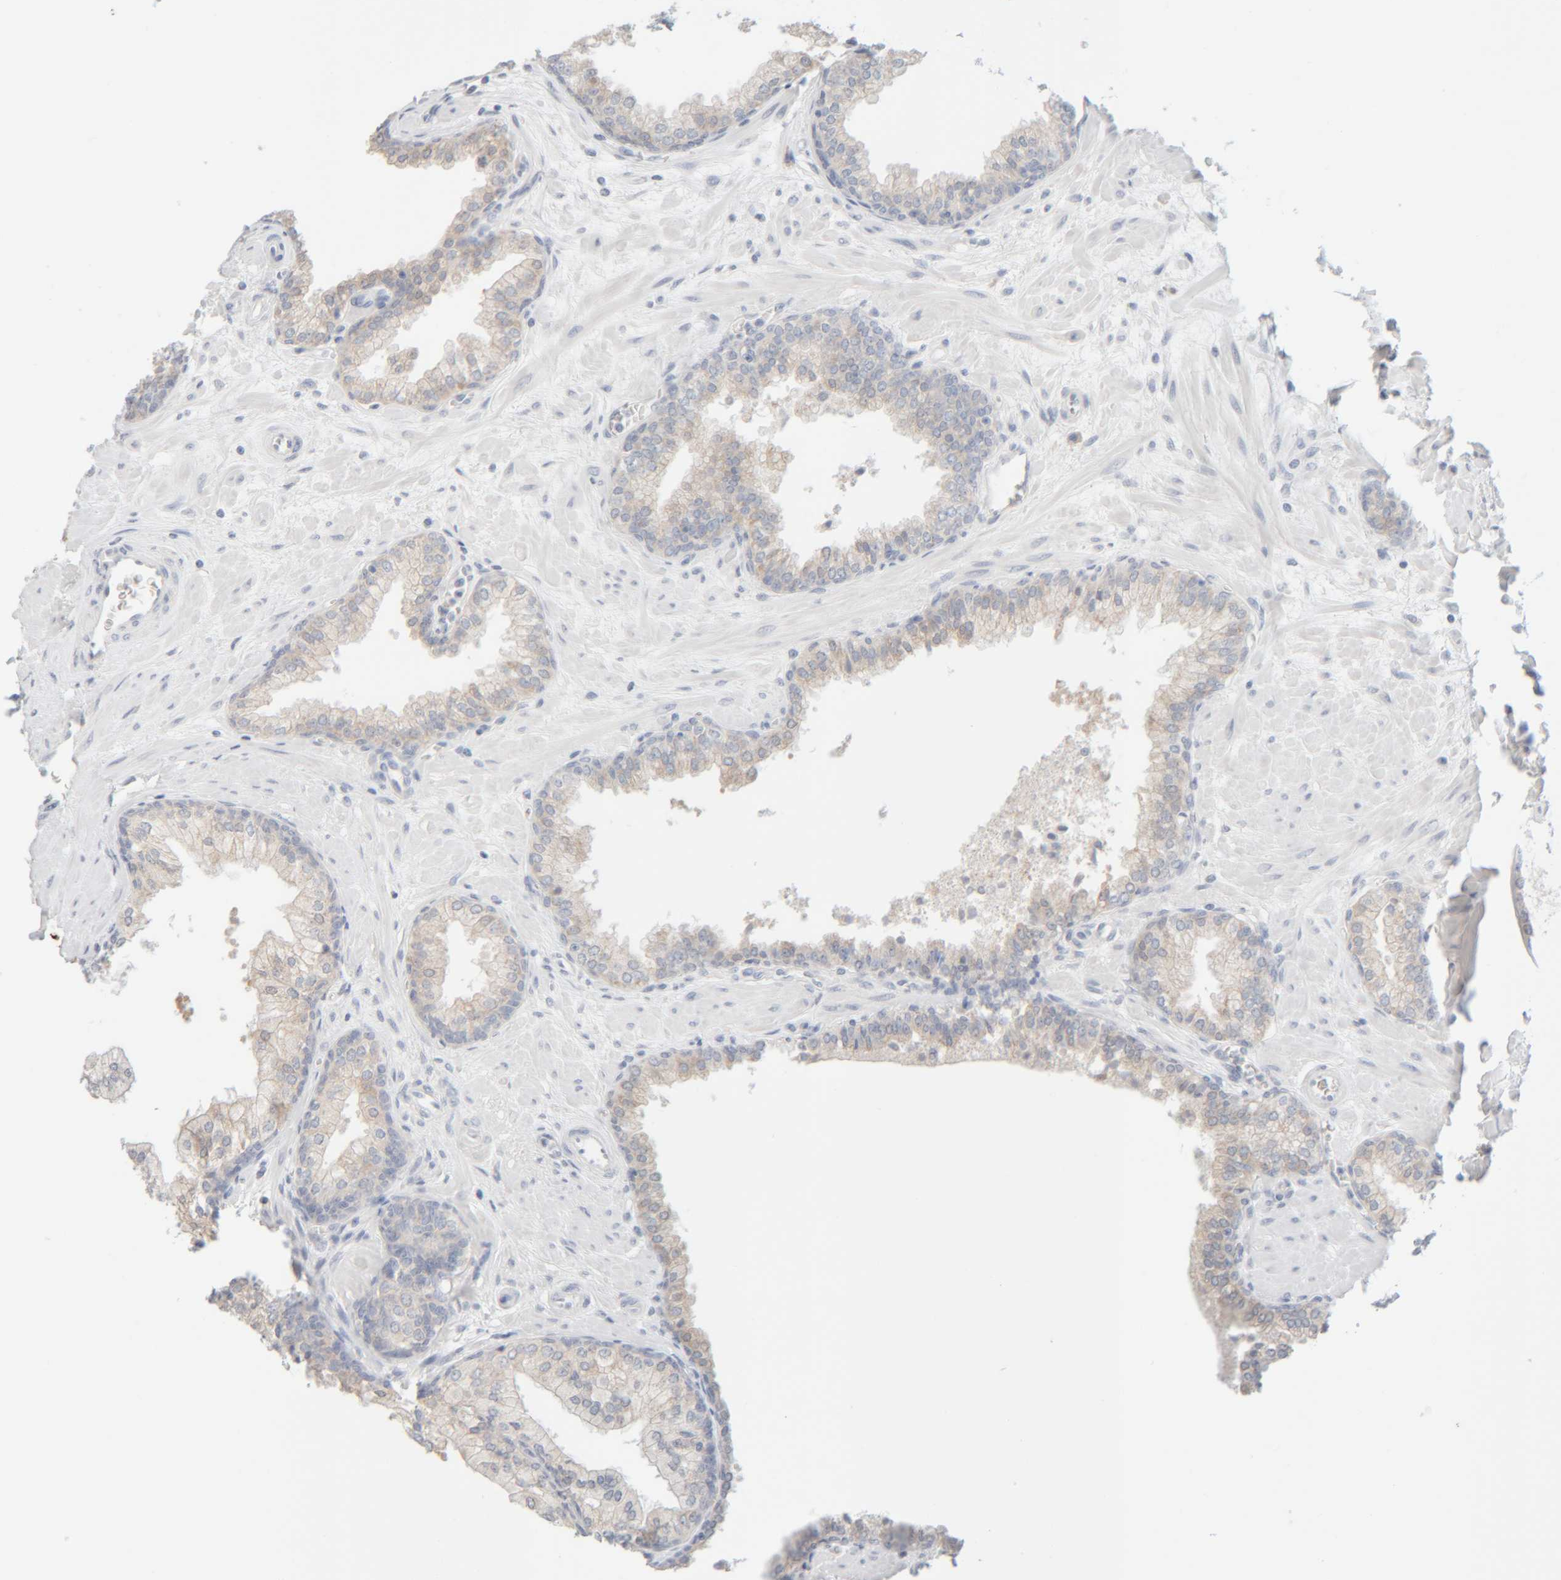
{"staining": {"intensity": "weak", "quantity": "<25%", "location": "cytoplasmic/membranous"}, "tissue": "prostate", "cell_type": "Glandular cells", "image_type": "normal", "snomed": [{"axis": "morphology", "description": "Normal tissue, NOS"}, {"axis": "morphology", "description": "Urothelial carcinoma, Low grade"}, {"axis": "topography", "description": "Urinary bladder"}, {"axis": "topography", "description": "Prostate"}], "caption": "Immunohistochemistry histopathology image of normal prostate stained for a protein (brown), which displays no expression in glandular cells. (Brightfield microscopy of DAB immunohistochemistry at high magnification).", "gene": "RIDA", "patient": {"sex": "male", "age": 60}}